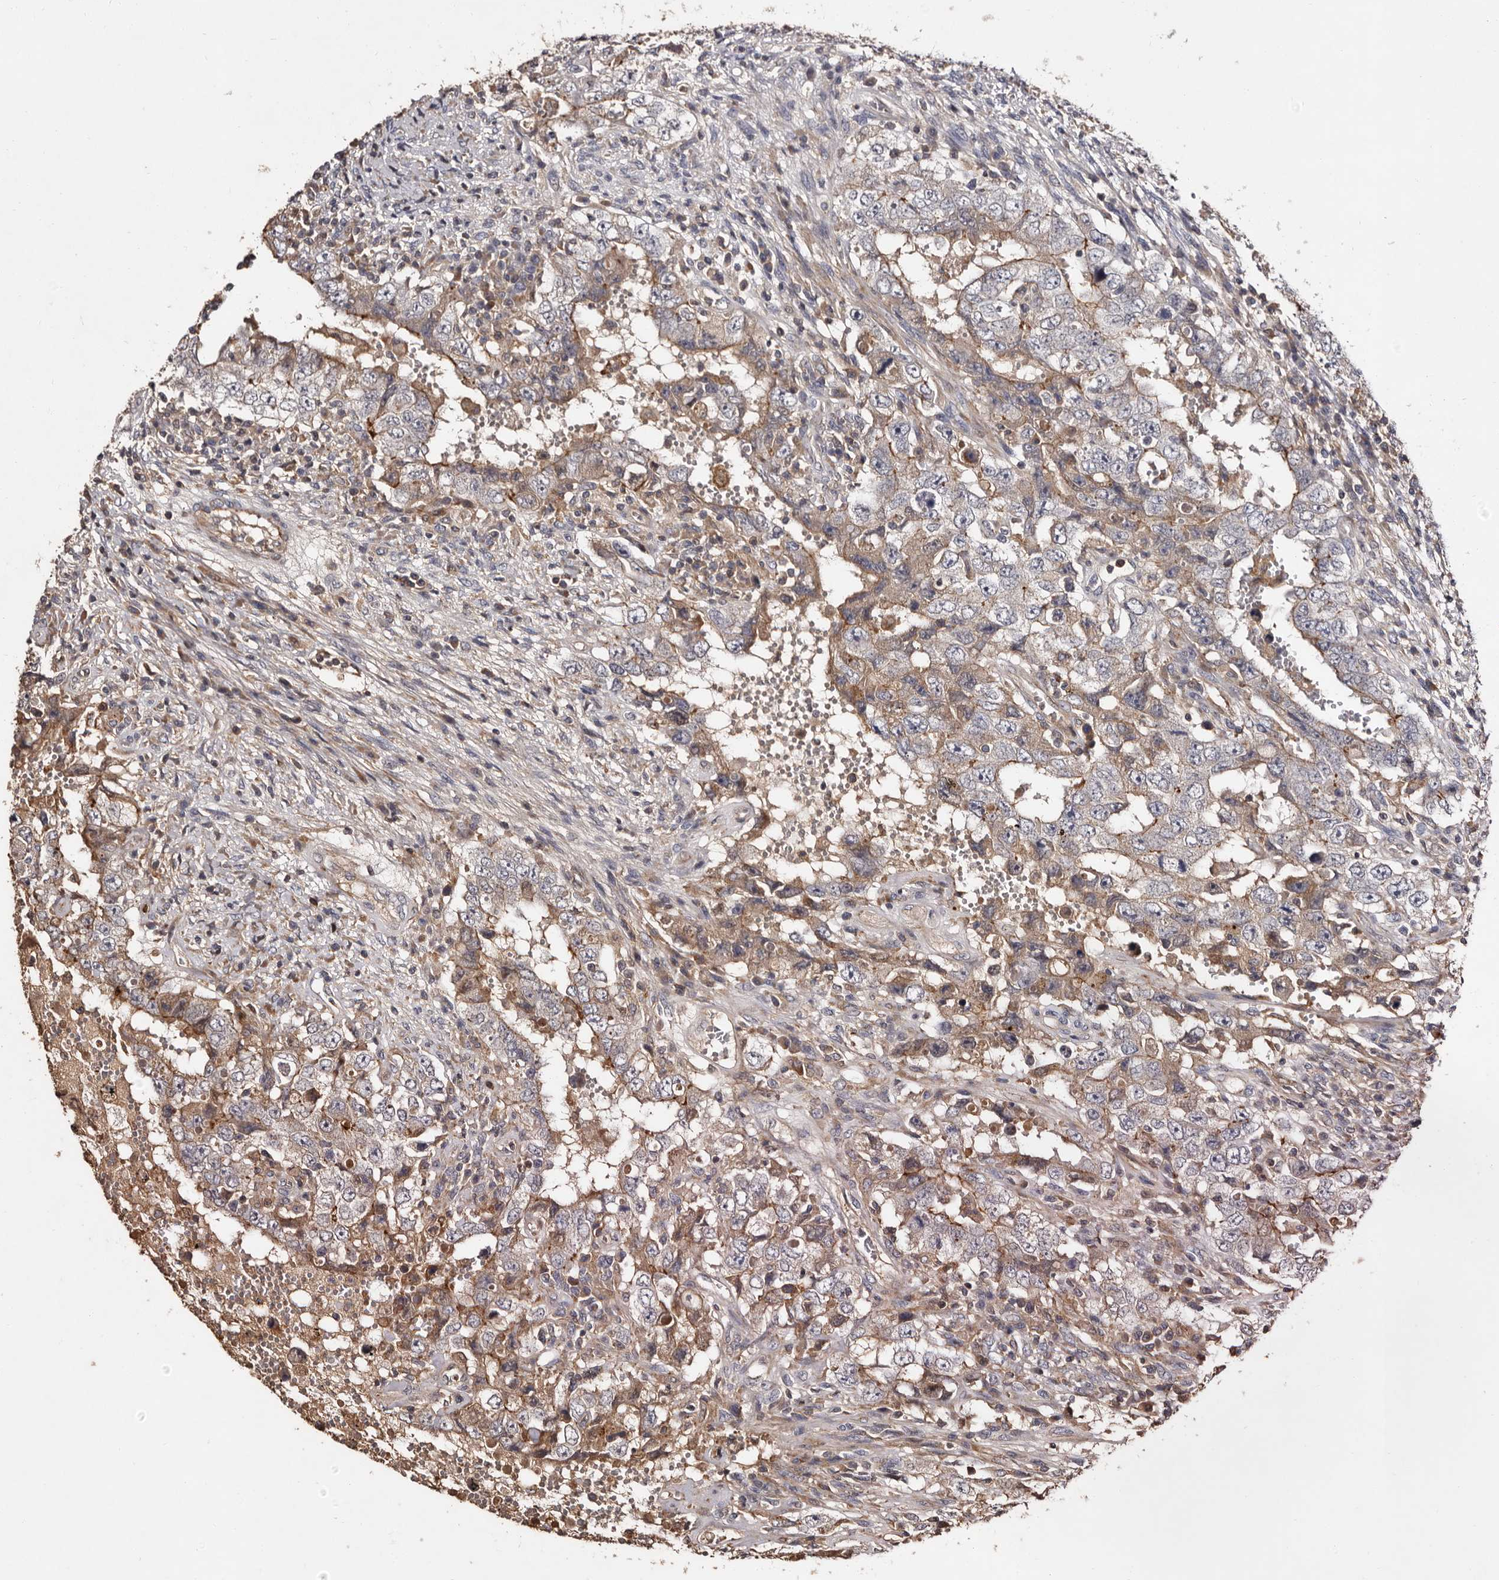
{"staining": {"intensity": "moderate", "quantity": "25%-75%", "location": "cytoplasmic/membranous"}, "tissue": "testis cancer", "cell_type": "Tumor cells", "image_type": "cancer", "snomed": [{"axis": "morphology", "description": "Carcinoma, Embryonal, NOS"}, {"axis": "topography", "description": "Testis"}], "caption": "Immunohistochemical staining of testis cancer (embryonal carcinoma) exhibits medium levels of moderate cytoplasmic/membranous protein positivity in approximately 25%-75% of tumor cells.", "gene": "PRKD3", "patient": {"sex": "male", "age": 26}}